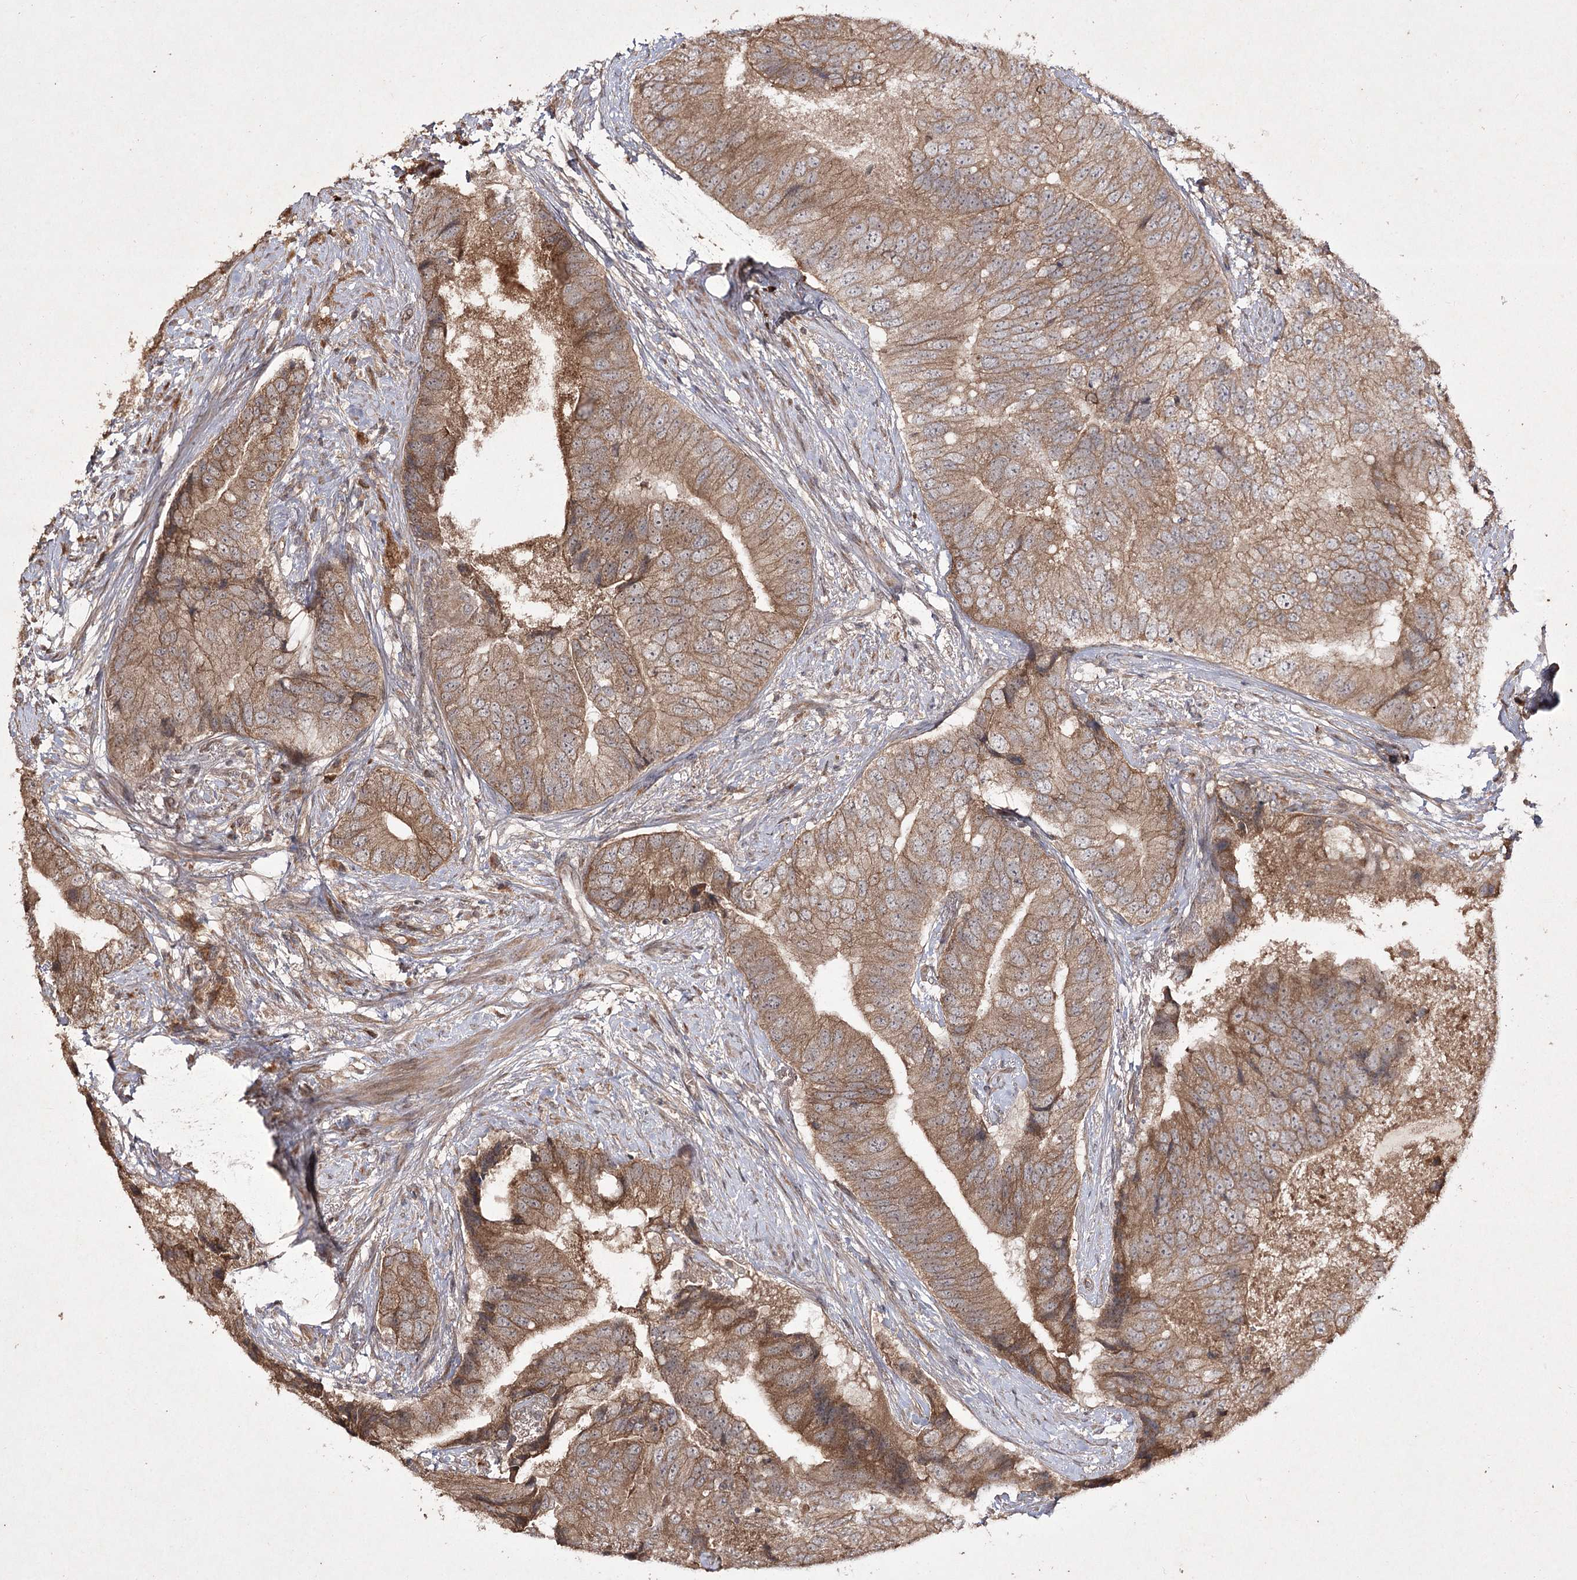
{"staining": {"intensity": "moderate", "quantity": ">75%", "location": "cytoplasmic/membranous"}, "tissue": "prostate cancer", "cell_type": "Tumor cells", "image_type": "cancer", "snomed": [{"axis": "morphology", "description": "Adenocarcinoma, High grade"}, {"axis": "topography", "description": "Prostate"}], "caption": "Human adenocarcinoma (high-grade) (prostate) stained with a brown dye shows moderate cytoplasmic/membranous positive positivity in about >75% of tumor cells.", "gene": "FANCL", "patient": {"sex": "male", "age": 70}}